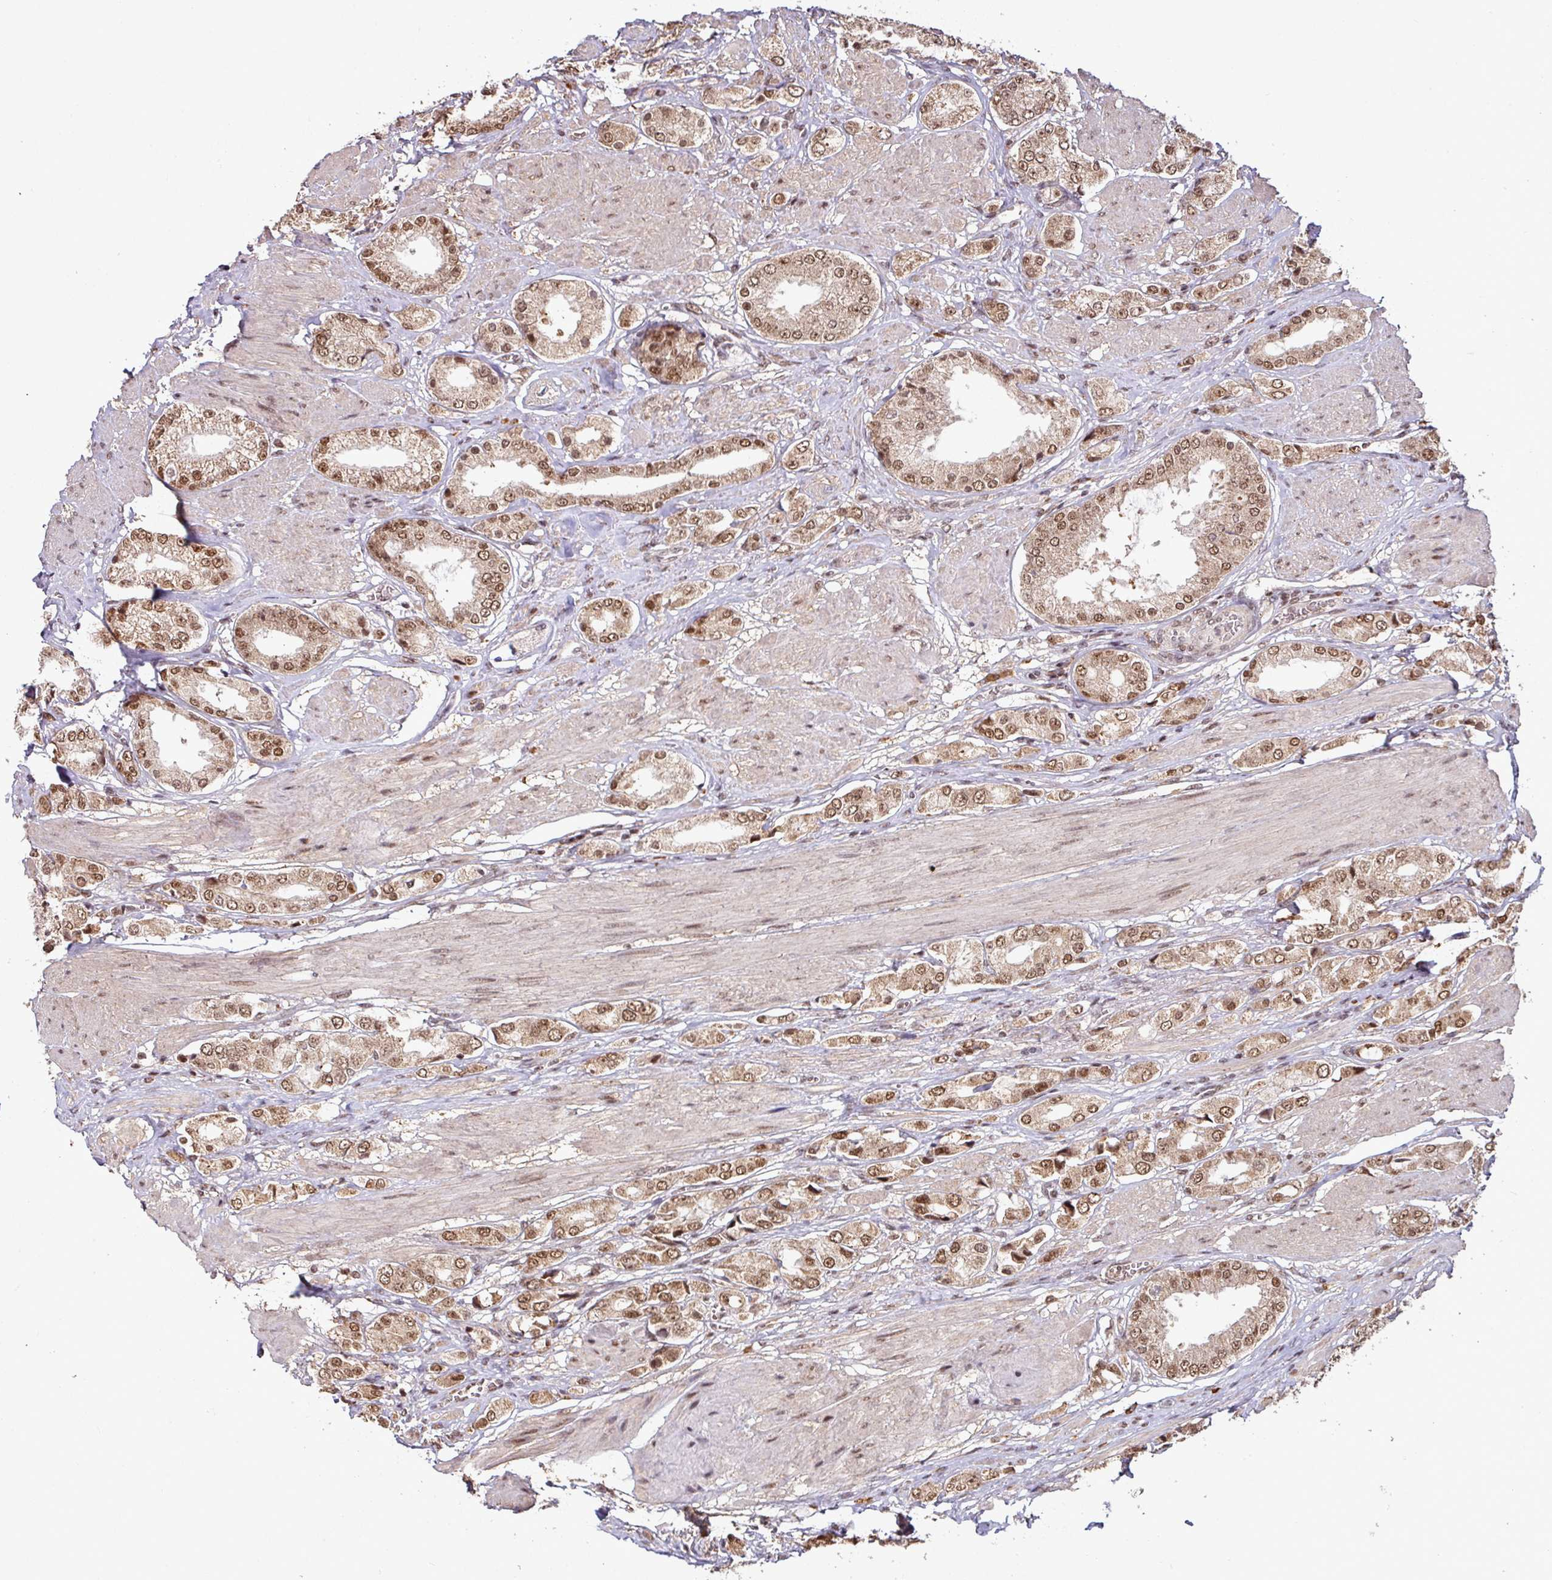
{"staining": {"intensity": "moderate", "quantity": ">75%", "location": "nuclear"}, "tissue": "prostate cancer", "cell_type": "Tumor cells", "image_type": "cancer", "snomed": [{"axis": "morphology", "description": "Adenocarcinoma, High grade"}, {"axis": "topography", "description": "Prostate and seminal vesicle, NOS"}], "caption": "Immunohistochemical staining of prostate cancer (adenocarcinoma (high-grade)) shows moderate nuclear protein expression in about >75% of tumor cells.", "gene": "PHF23", "patient": {"sex": "male", "age": 64}}